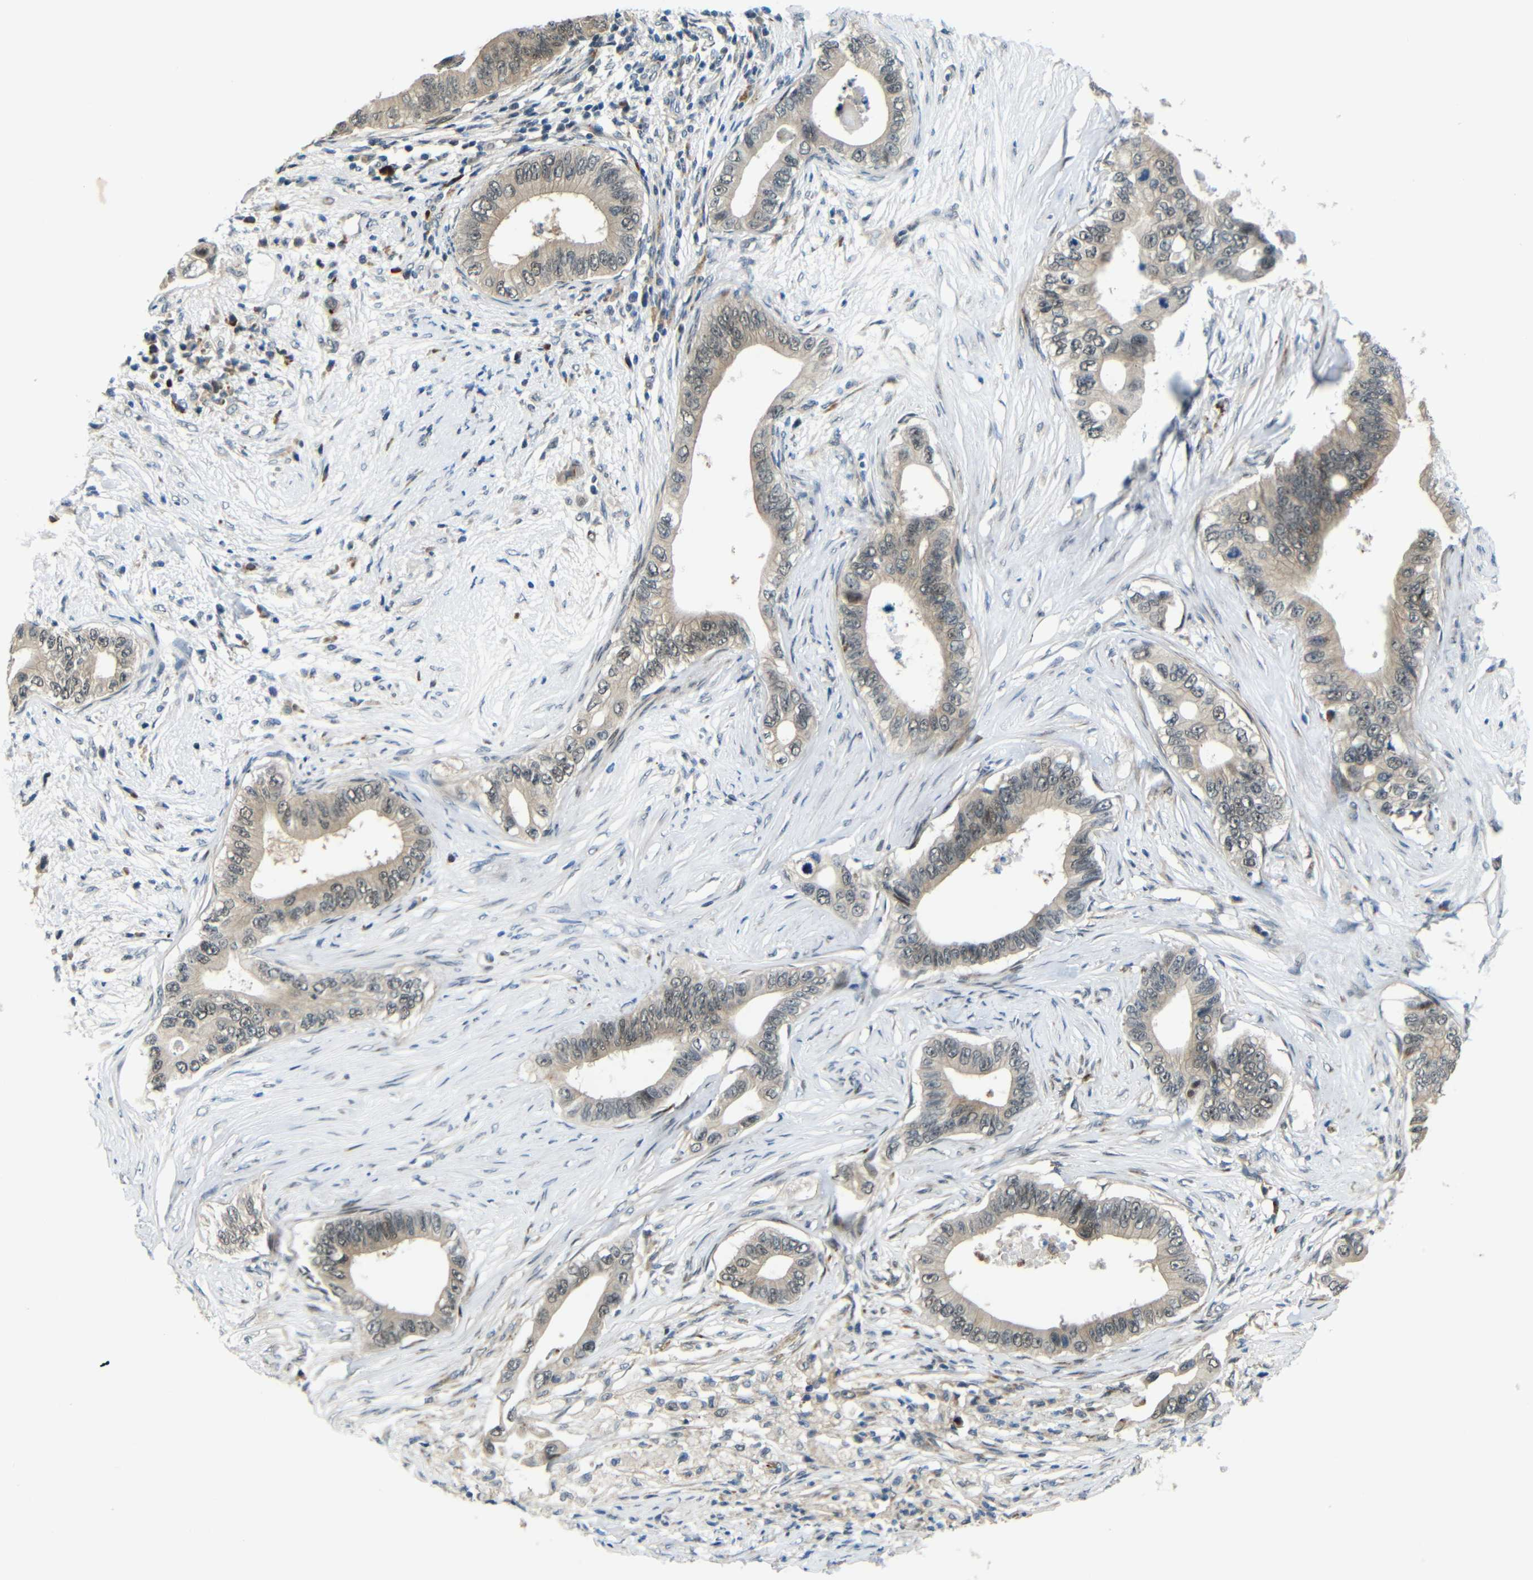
{"staining": {"intensity": "weak", "quantity": ">75%", "location": "cytoplasmic/membranous"}, "tissue": "pancreatic cancer", "cell_type": "Tumor cells", "image_type": "cancer", "snomed": [{"axis": "morphology", "description": "Adenocarcinoma, NOS"}, {"axis": "topography", "description": "Pancreas"}], "caption": "Pancreatic cancer (adenocarcinoma) stained with DAB (3,3'-diaminobenzidine) immunohistochemistry displays low levels of weak cytoplasmic/membranous expression in approximately >75% of tumor cells. Using DAB (3,3'-diaminobenzidine) (brown) and hematoxylin (blue) stains, captured at high magnification using brightfield microscopy.", "gene": "SYDE1", "patient": {"sex": "male", "age": 77}}